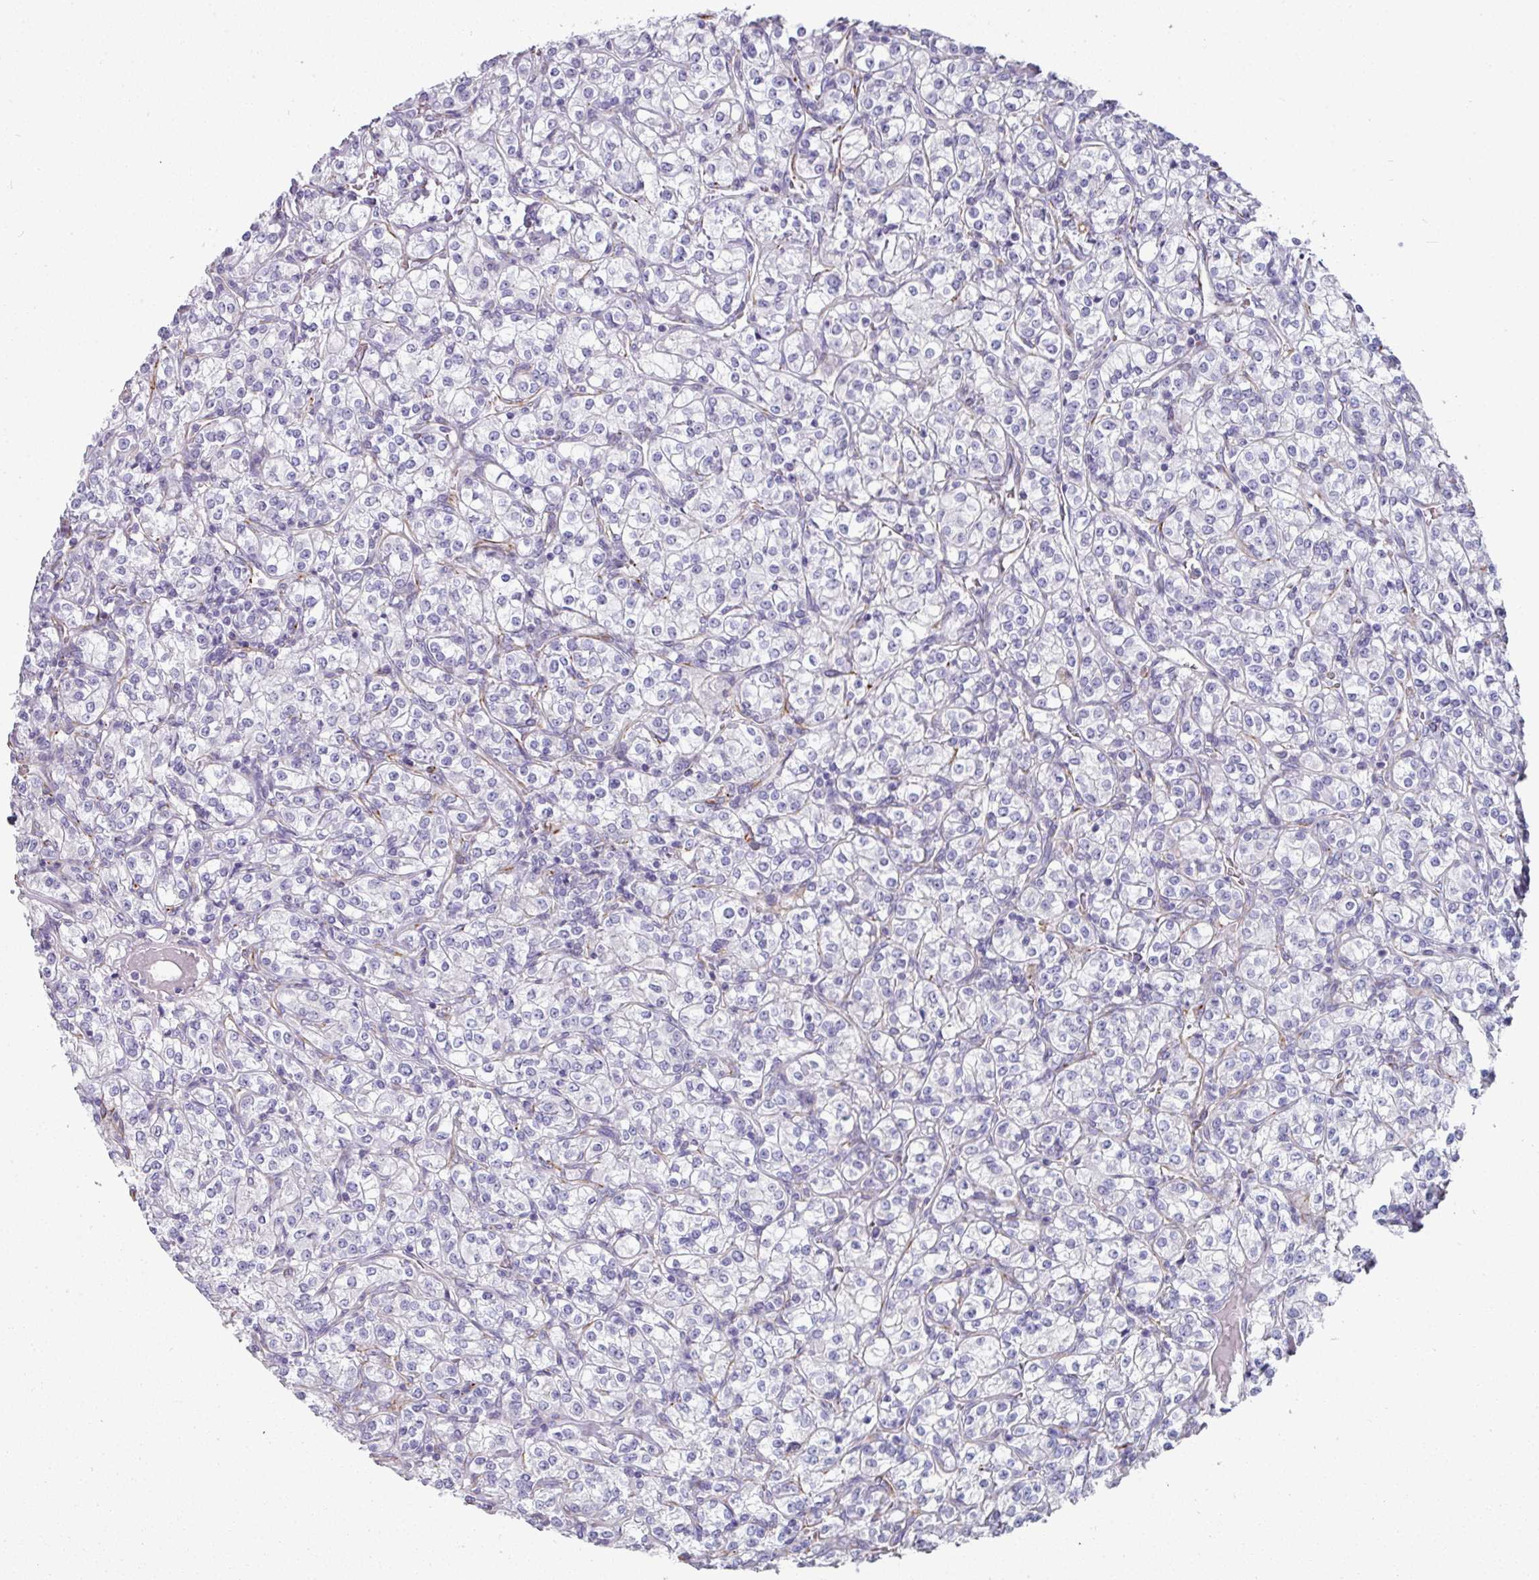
{"staining": {"intensity": "negative", "quantity": "none", "location": "none"}, "tissue": "renal cancer", "cell_type": "Tumor cells", "image_type": "cancer", "snomed": [{"axis": "morphology", "description": "Adenocarcinoma, NOS"}, {"axis": "topography", "description": "Kidney"}], "caption": "Tumor cells are negative for protein expression in human renal cancer.", "gene": "SLC17A7", "patient": {"sex": "male", "age": 77}}